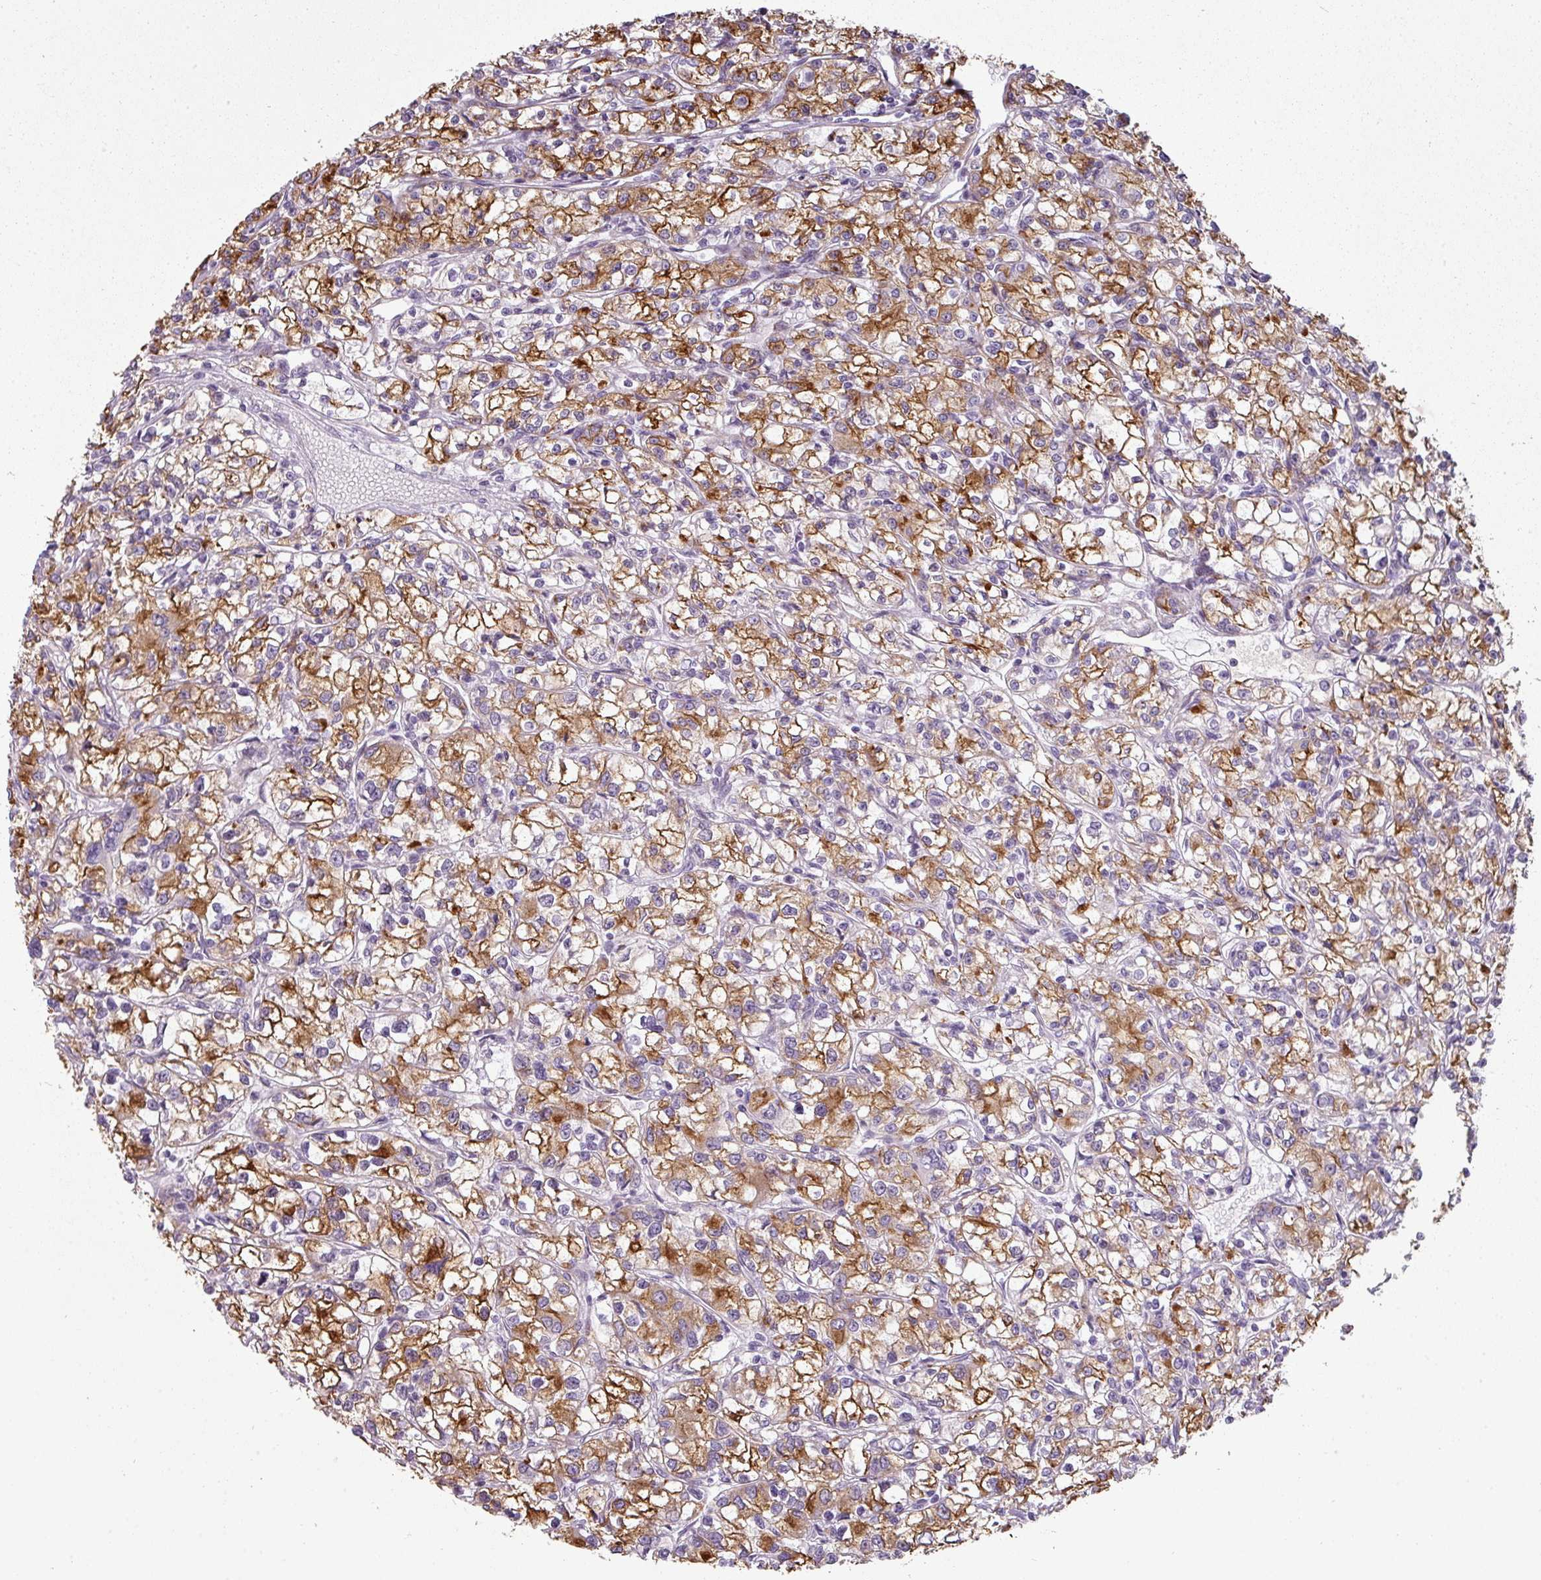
{"staining": {"intensity": "moderate", "quantity": ">75%", "location": "cytoplasmic/membranous"}, "tissue": "renal cancer", "cell_type": "Tumor cells", "image_type": "cancer", "snomed": [{"axis": "morphology", "description": "Adenocarcinoma, NOS"}, {"axis": "topography", "description": "Kidney"}], "caption": "Renal adenocarcinoma stained for a protein exhibits moderate cytoplasmic/membranous positivity in tumor cells. The protein is shown in brown color, while the nuclei are stained blue.", "gene": "CHRDL1", "patient": {"sex": "female", "age": 59}}